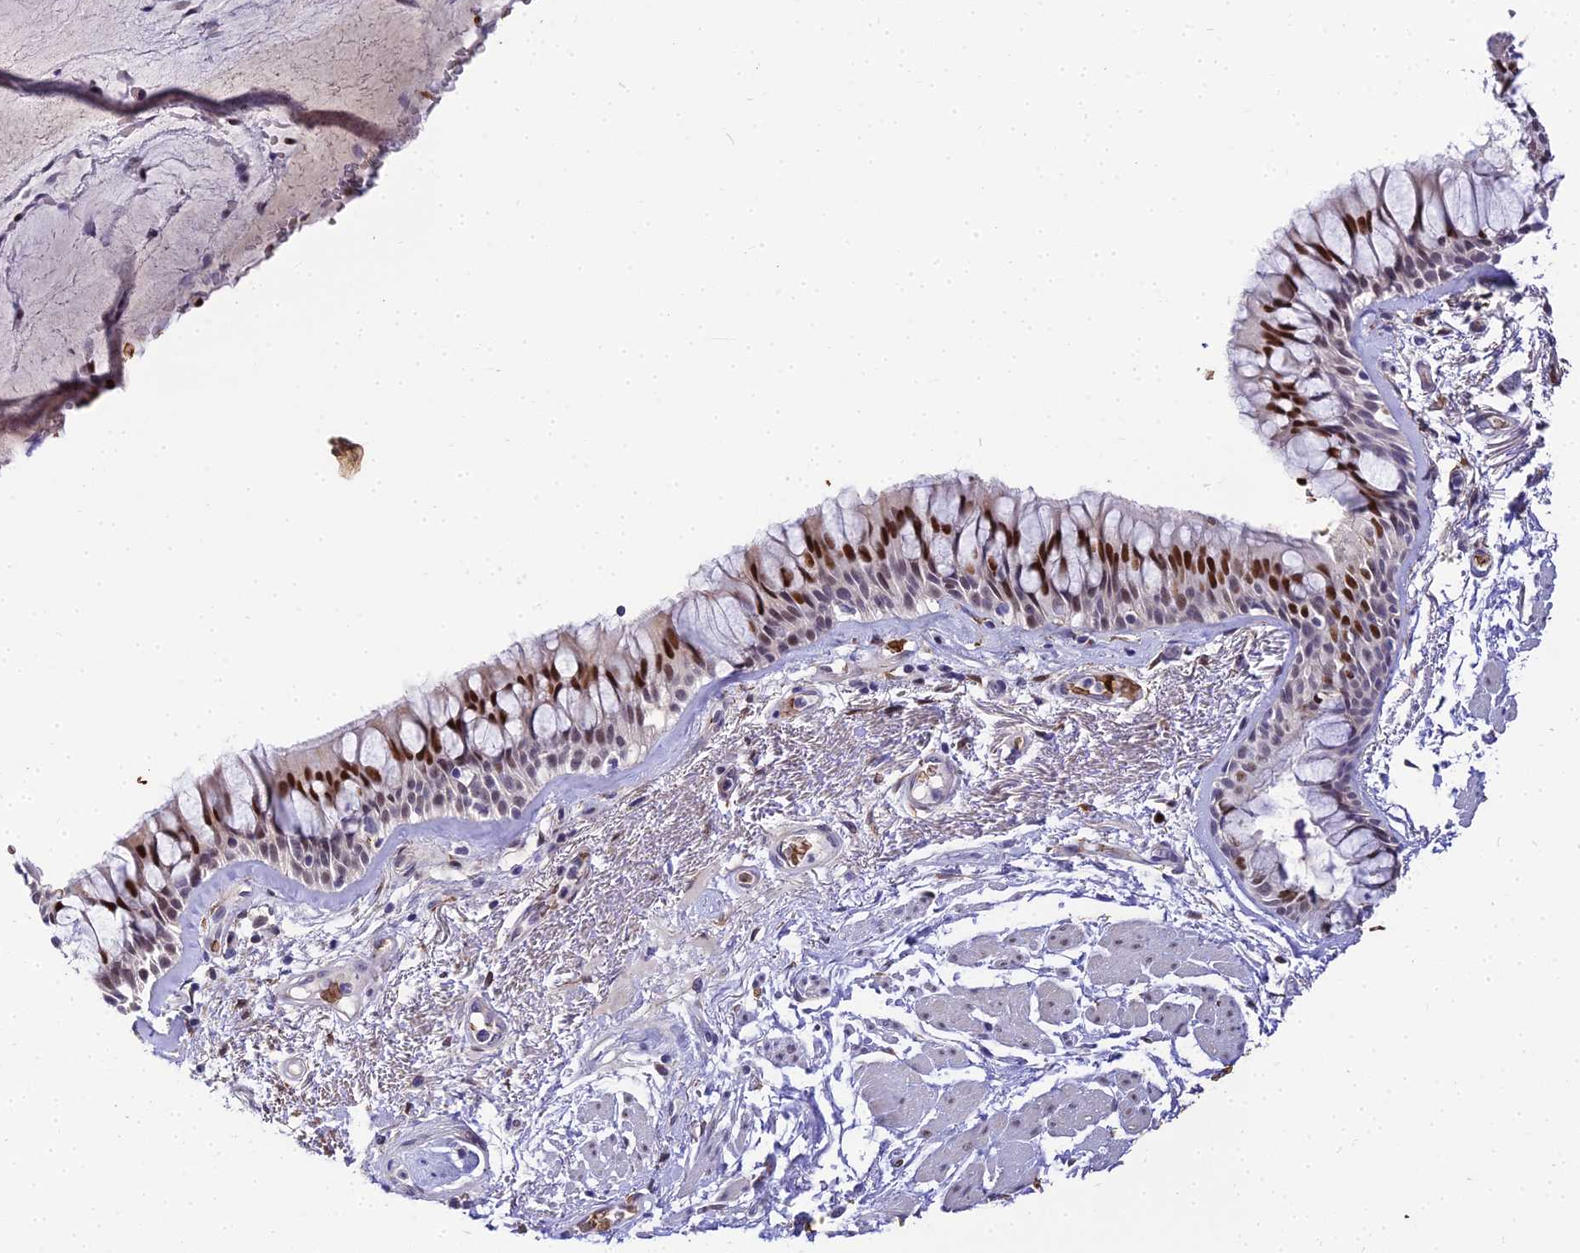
{"staining": {"intensity": "strong", "quantity": "25%-75%", "location": "nuclear"}, "tissue": "bronchus", "cell_type": "Respiratory epithelial cells", "image_type": "normal", "snomed": [{"axis": "morphology", "description": "Normal tissue, NOS"}, {"axis": "topography", "description": "Bronchus"}], "caption": "Strong nuclear protein staining is present in about 25%-75% of respiratory epithelial cells in bronchus.", "gene": "BCL9", "patient": {"sex": "male", "age": 66}}